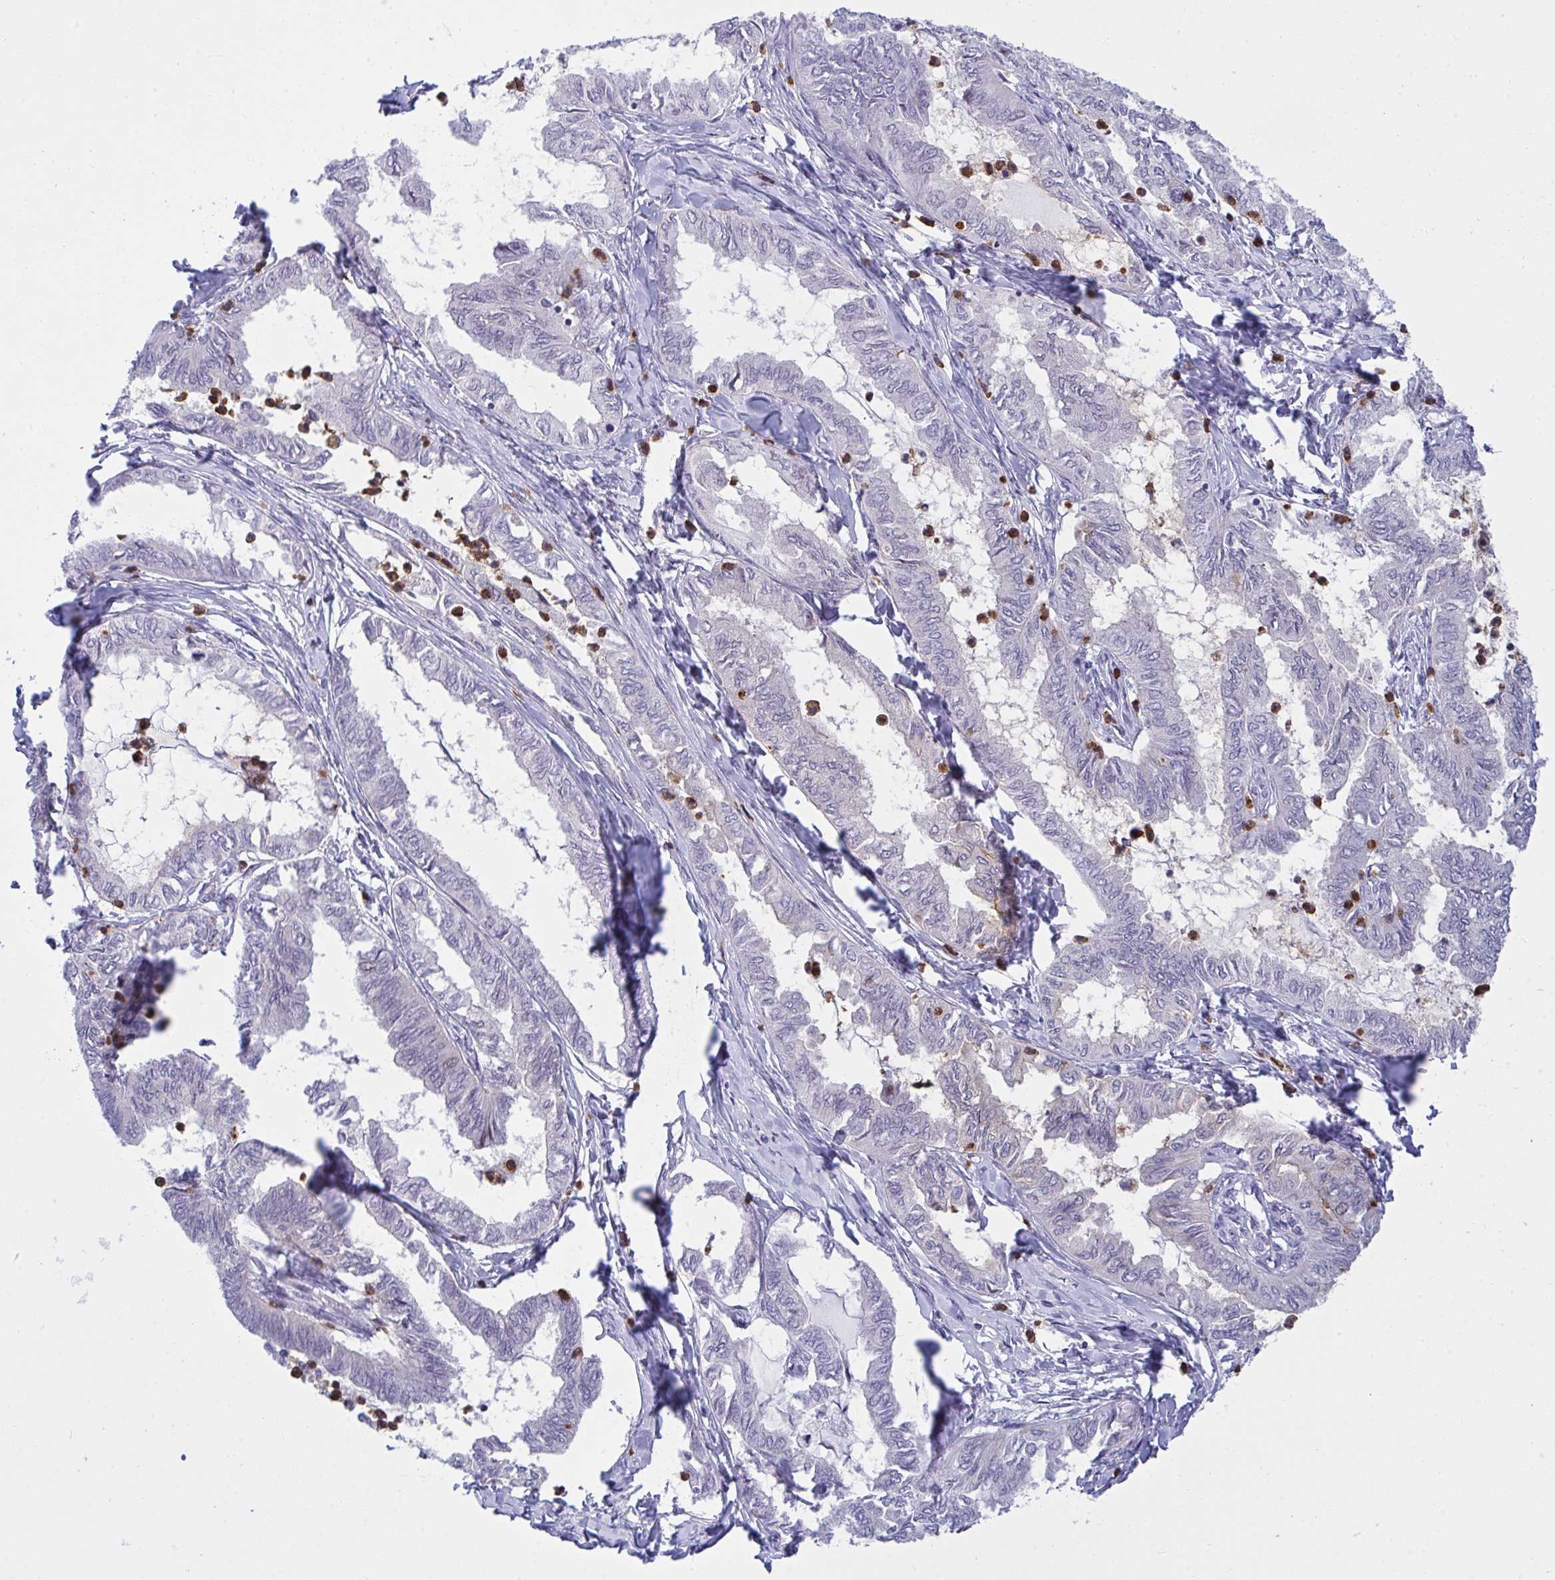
{"staining": {"intensity": "negative", "quantity": "none", "location": "none"}, "tissue": "ovarian cancer", "cell_type": "Tumor cells", "image_type": "cancer", "snomed": [{"axis": "morphology", "description": "Carcinoma, endometroid"}, {"axis": "topography", "description": "Ovary"}], "caption": "Tumor cells are negative for brown protein staining in ovarian endometroid carcinoma.", "gene": "ZNF554", "patient": {"sex": "female", "age": 70}}